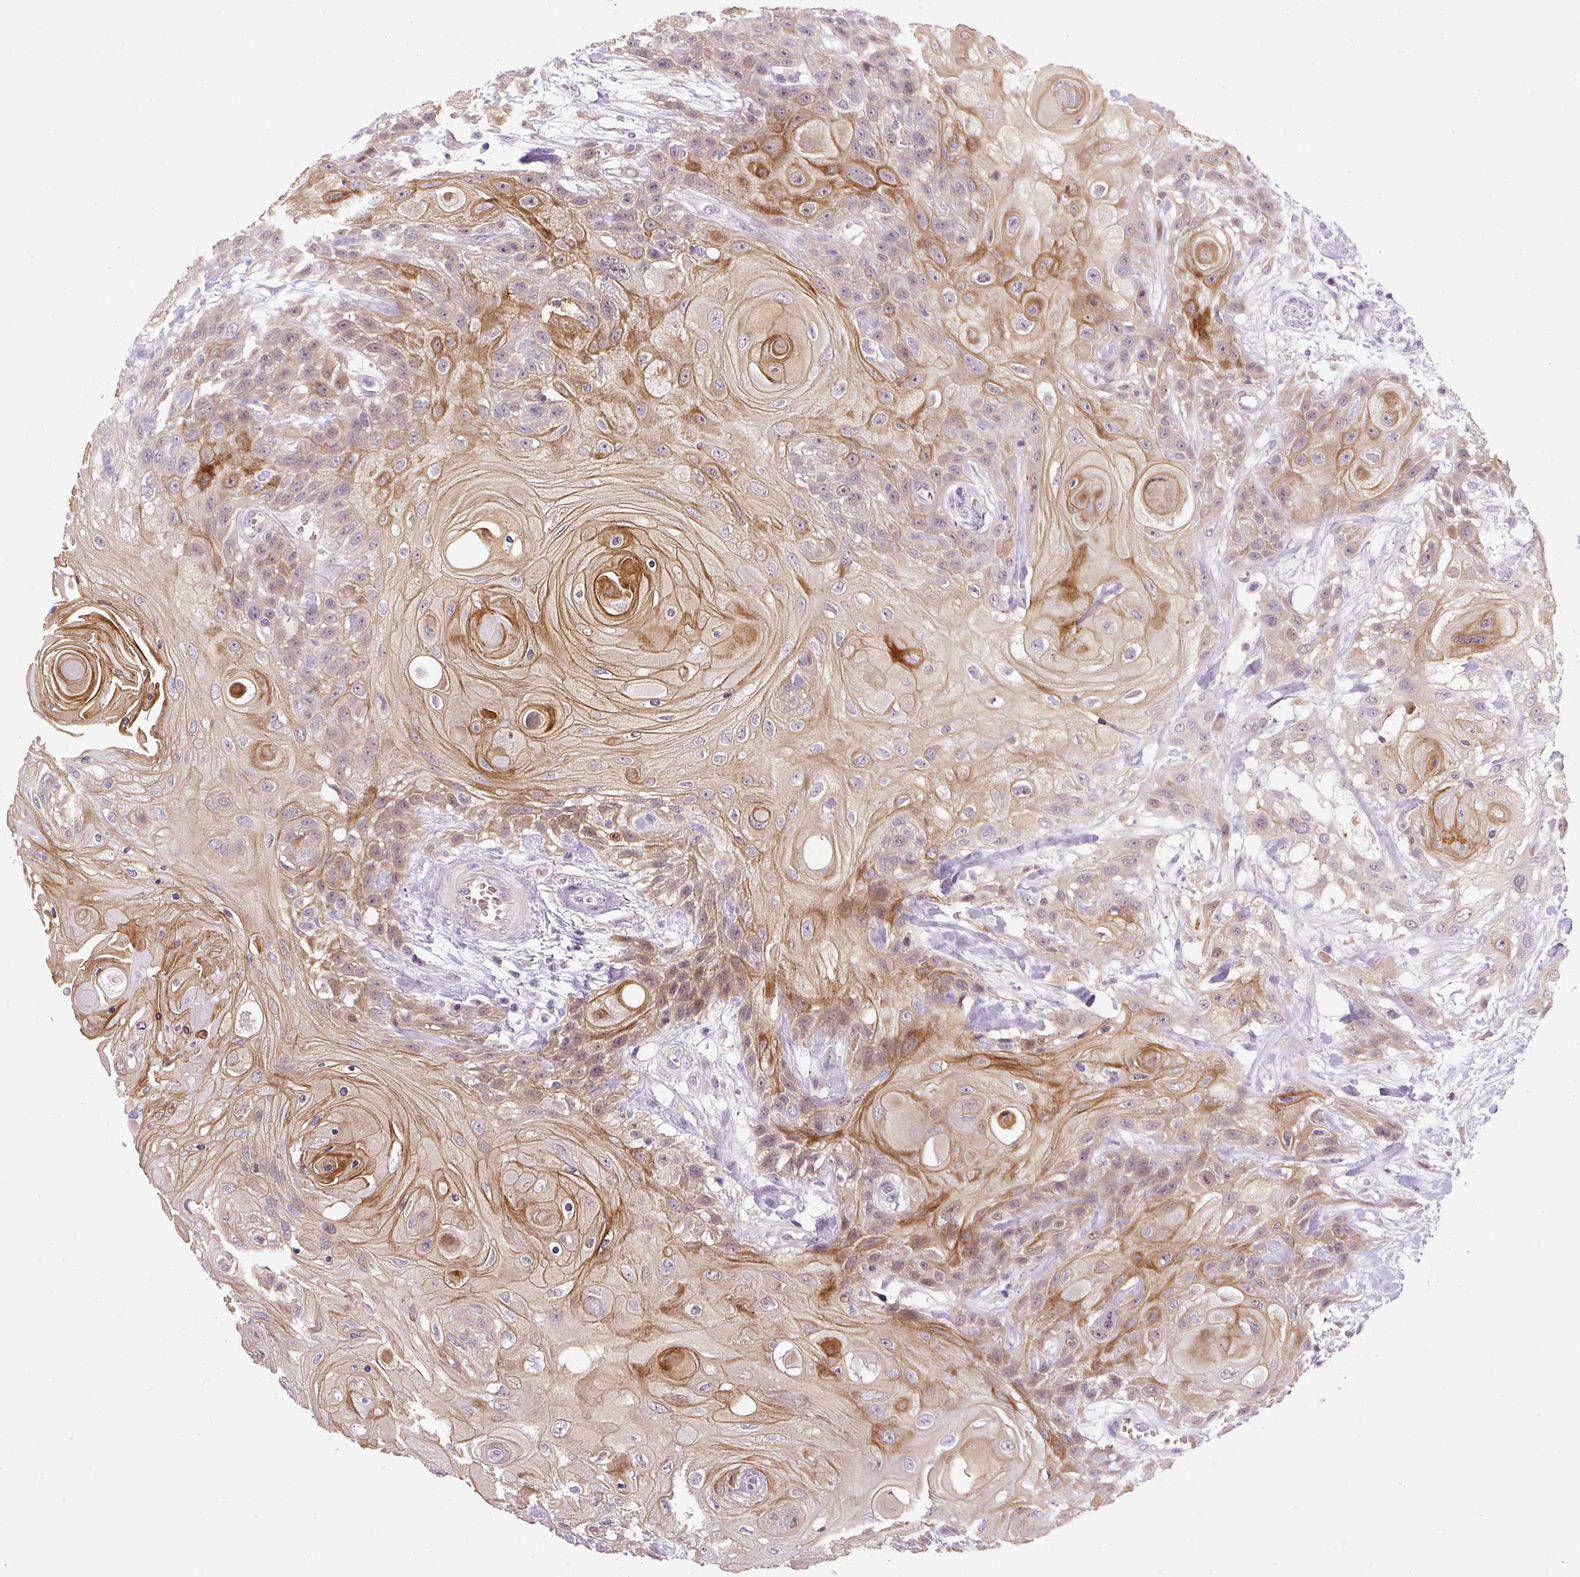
{"staining": {"intensity": "moderate", "quantity": "25%-75%", "location": "cytoplasmic/membranous"}, "tissue": "head and neck cancer", "cell_type": "Tumor cells", "image_type": "cancer", "snomed": [{"axis": "morphology", "description": "Squamous cell carcinoma, NOS"}, {"axis": "topography", "description": "Head-Neck"}], "caption": "Brown immunohistochemical staining in squamous cell carcinoma (head and neck) reveals moderate cytoplasmic/membranous staining in about 25%-75% of tumor cells.", "gene": "FAM117B", "patient": {"sex": "female", "age": 43}}